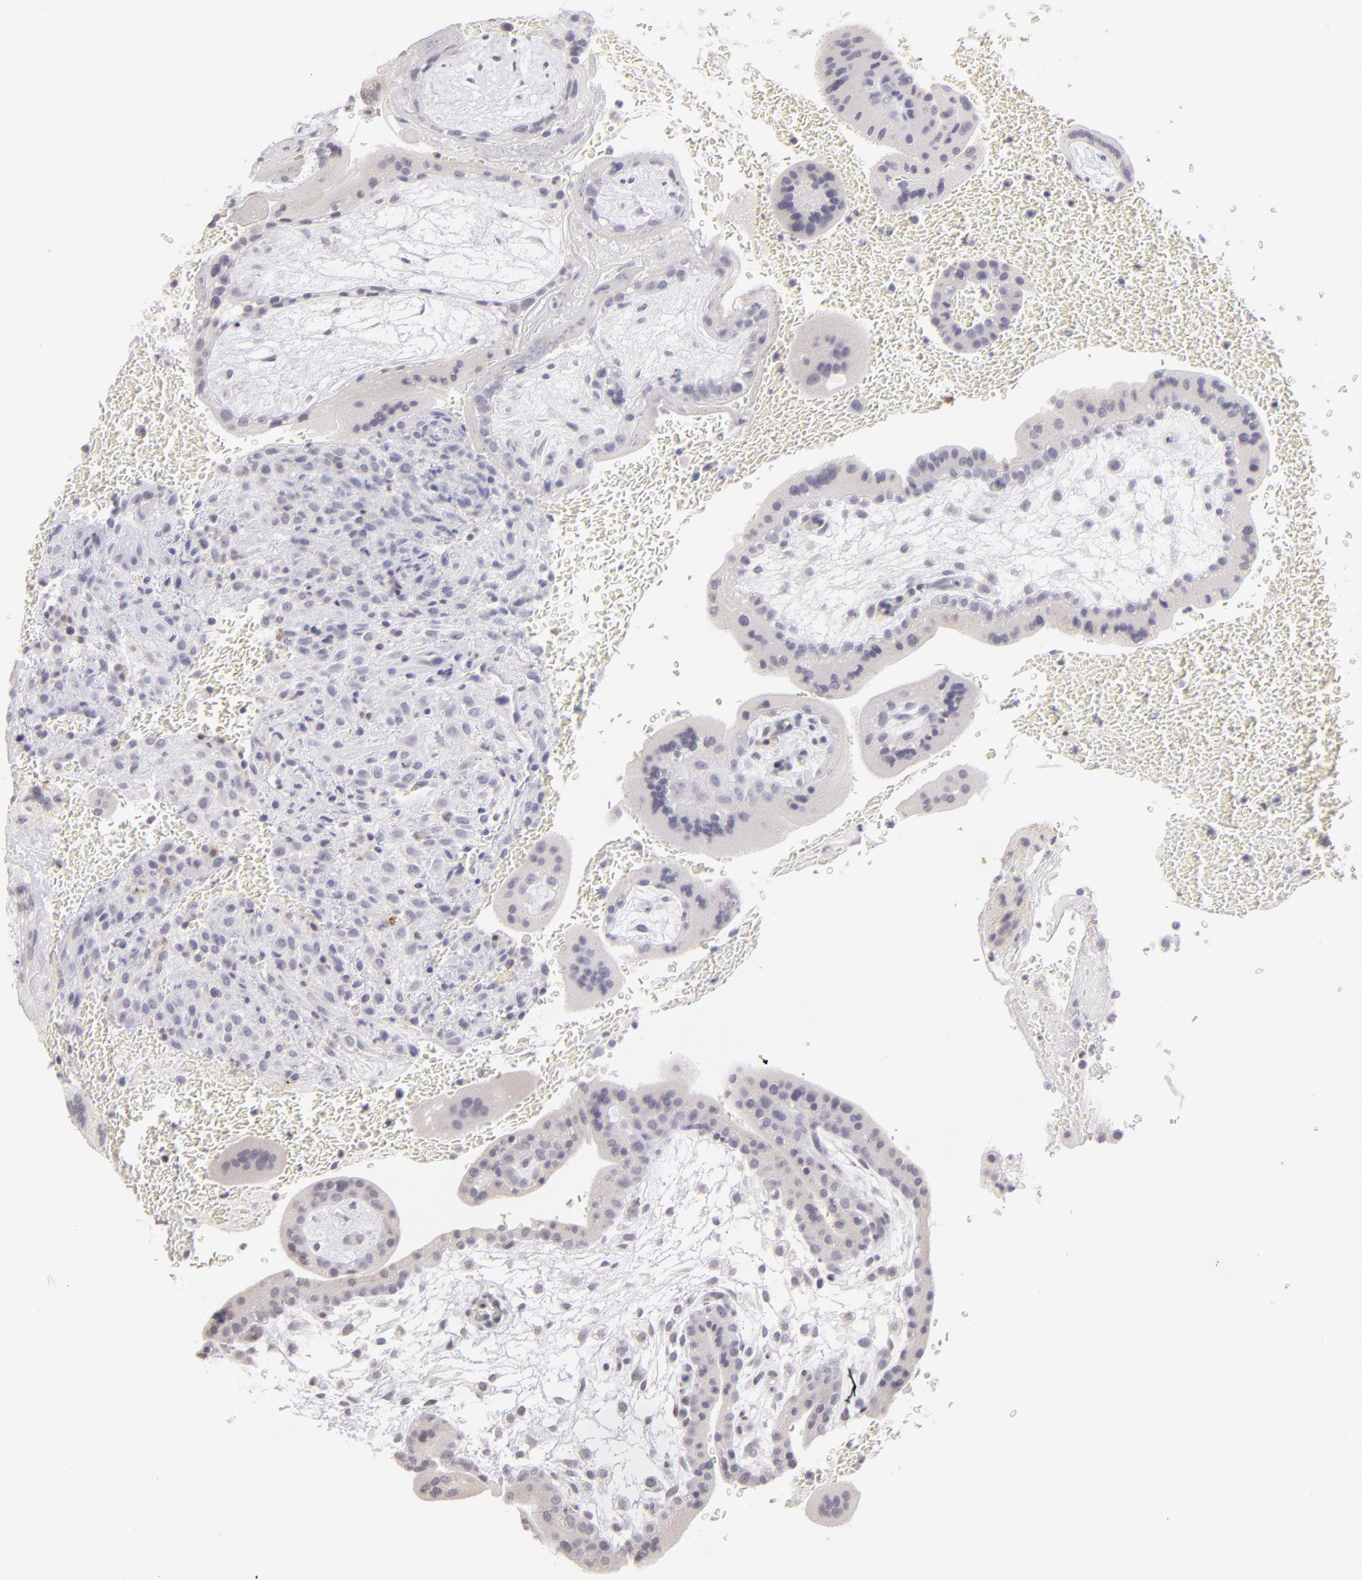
{"staining": {"intensity": "negative", "quantity": "none", "location": "none"}, "tissue": "placenta", "cell_type": "Decidual cells", "image_type": "normal", "snomed": [{"axis": "morphology", "description": "Normal tissue, NOS"}, {"axis": "topography", "description": "Placenta"}], "caption": "High power microscopy histopathology image of an immunohistochemistry histopathology image of unremarkable placenta, revealing no significant positivity in decidual cells.", "gene": "IL2RA", "patient": {"sex": "female", "age": 35}}